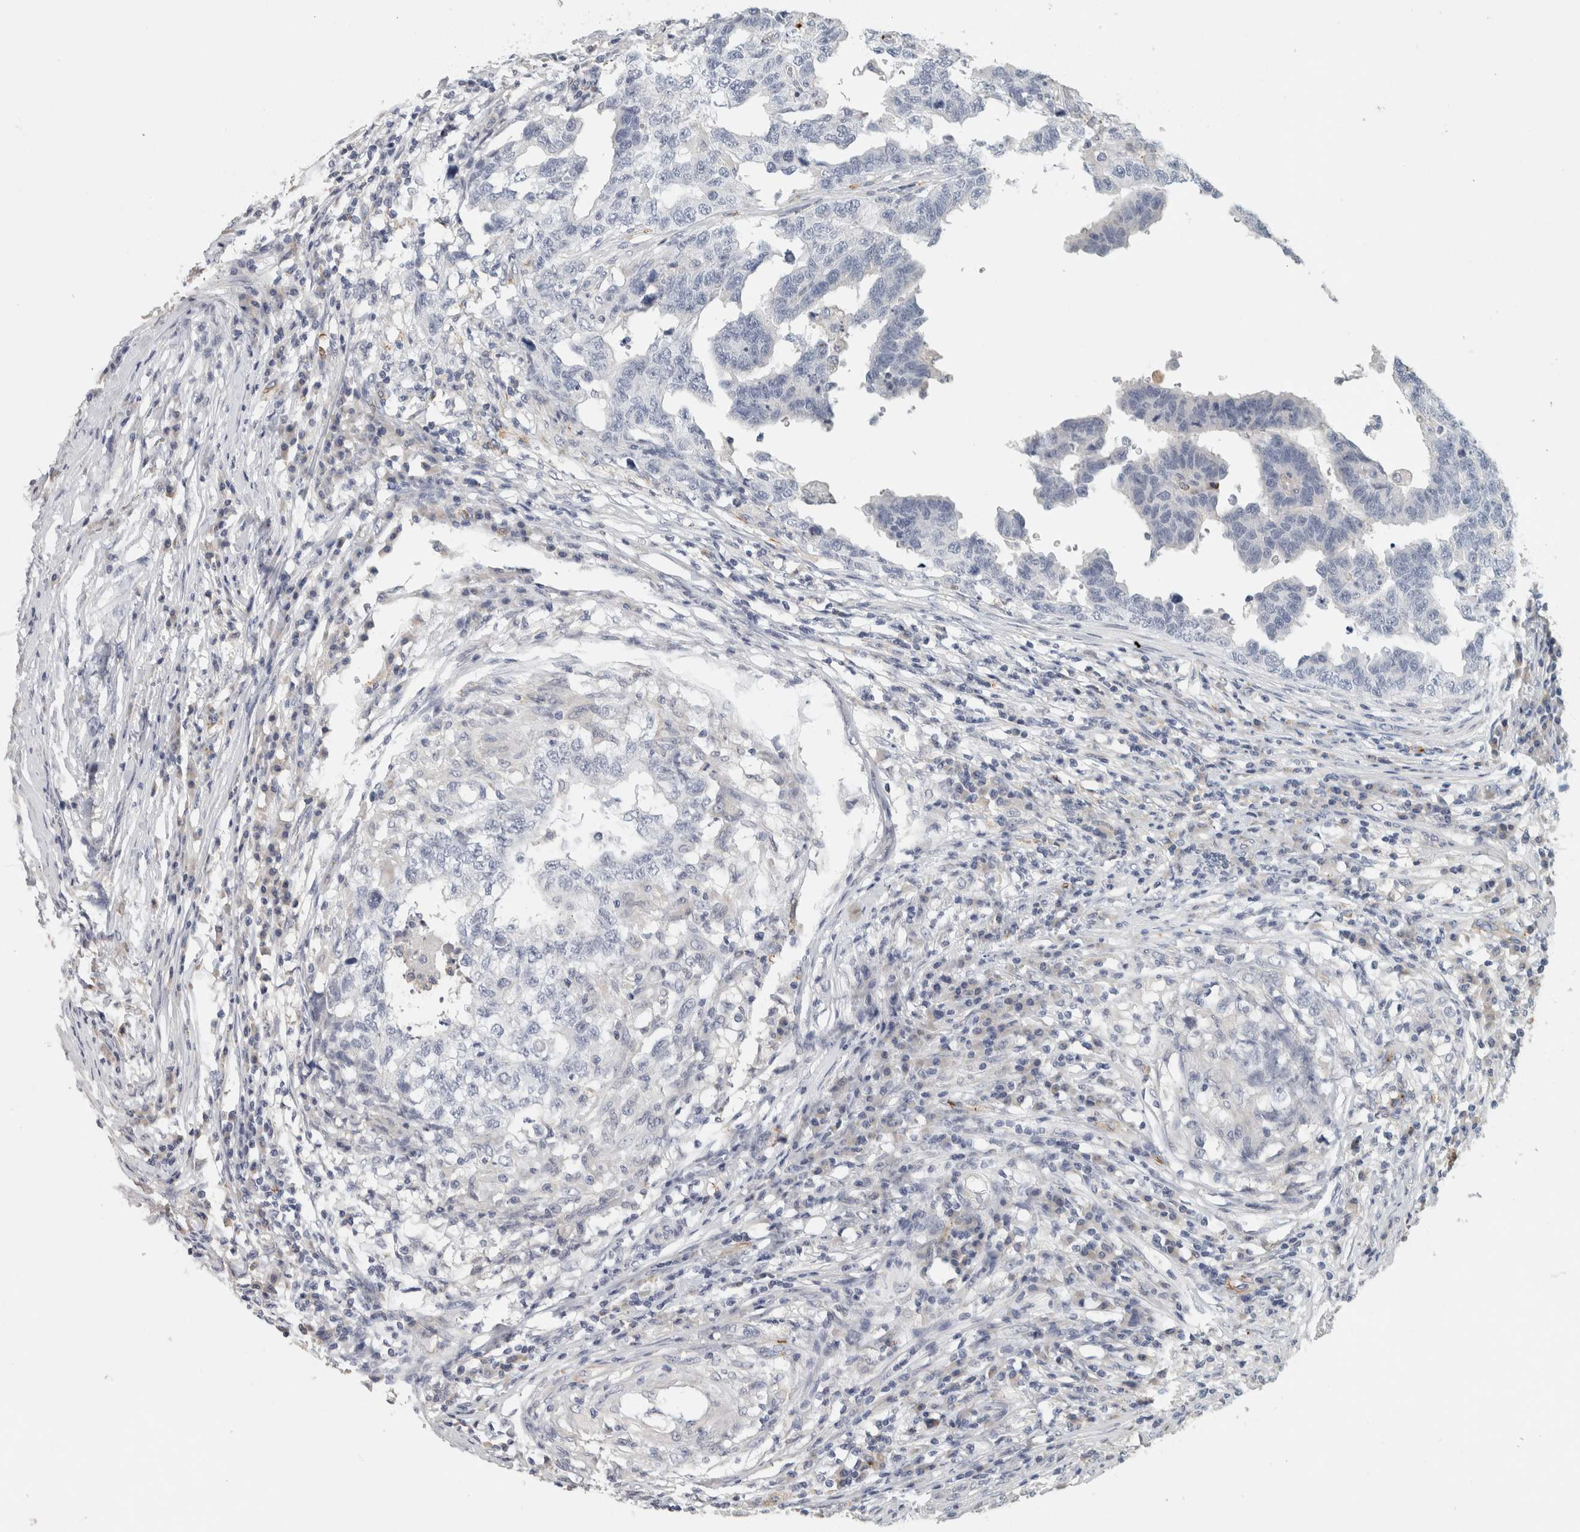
{"staining": {"intensity": "negative", "quantity": "none", "location": "none"}, "tissue": "testis cancer", "cell_type": "Tumor cells", "image_type": "cancer", "snomed": [{"axis": "morphology", "description": "Carcinoma, Embryonal, NOS"}, {"axis": "topography", "description": "Testis"}], "caption": "High power microscopy histopathology image of an immunohistochemistry image of testis cancer (embryonal carcinoma), revealing no significant expression in tumor cells. (Immunohistochemistry (ihc), brightfield microscopy, high magnification).", "gene": "CD36", "patient": {"sex": "male", "age": 21}}